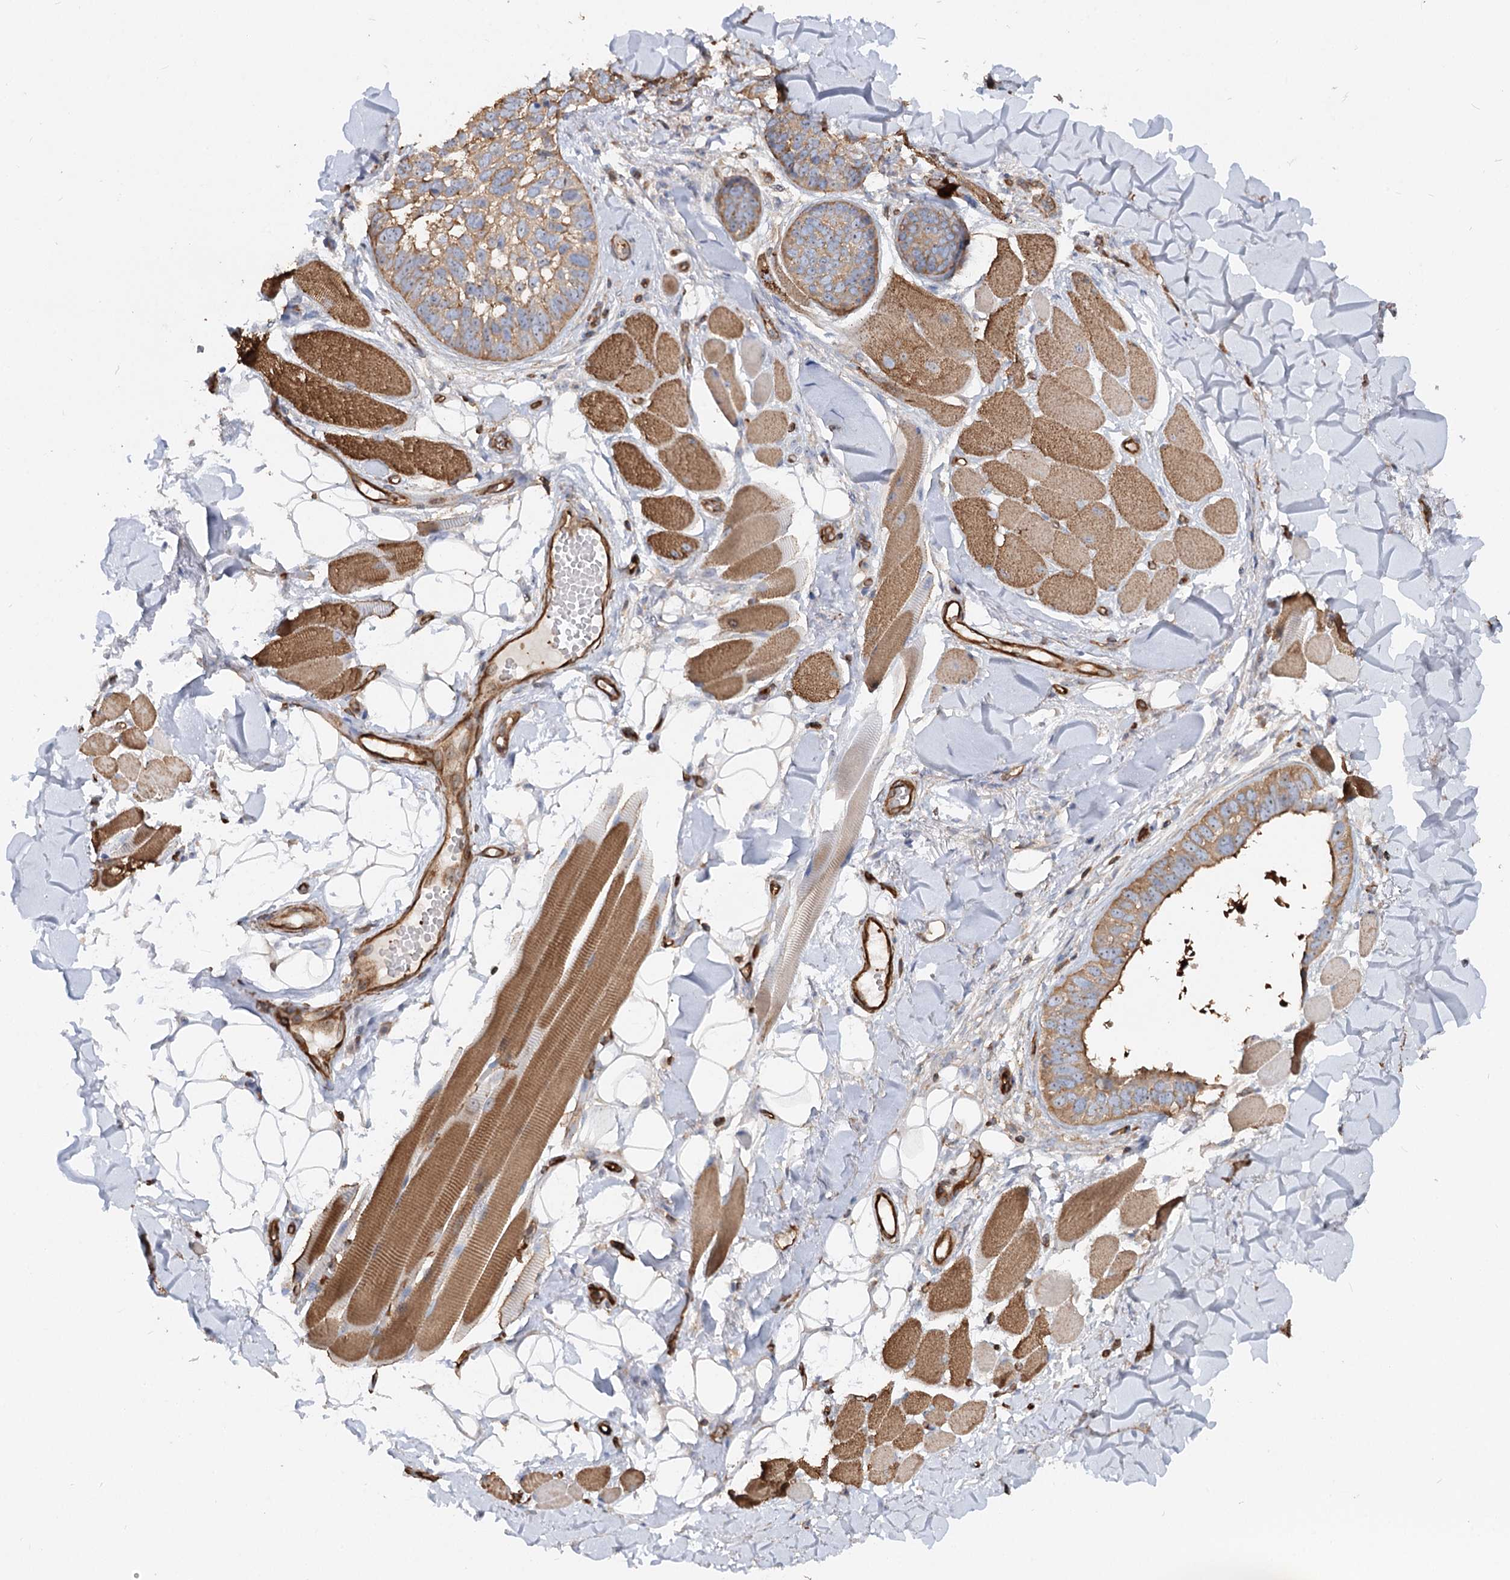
{"staining": {"intensity": "moderate", "quantity": ">75%", "location": "cytoplasmic/membranous"}, "tissue": "skin cancer", "cell_type": "Tumor cells", "image_type": "cancer", "snomed": [{"axis": "morphology", "description": "Basal cell carcinoma"}, {"axis": "topography", "description": "Skin"}], "caption": "Moderate cytoplasmic/membranous expression is seen in about >75% of tumor cells in basal cell carcinoma (skin). (IHC, brightfield microscopy, high magnification).", "gene": "WDR36", "patient": {"sex": "male", "age": 62}}